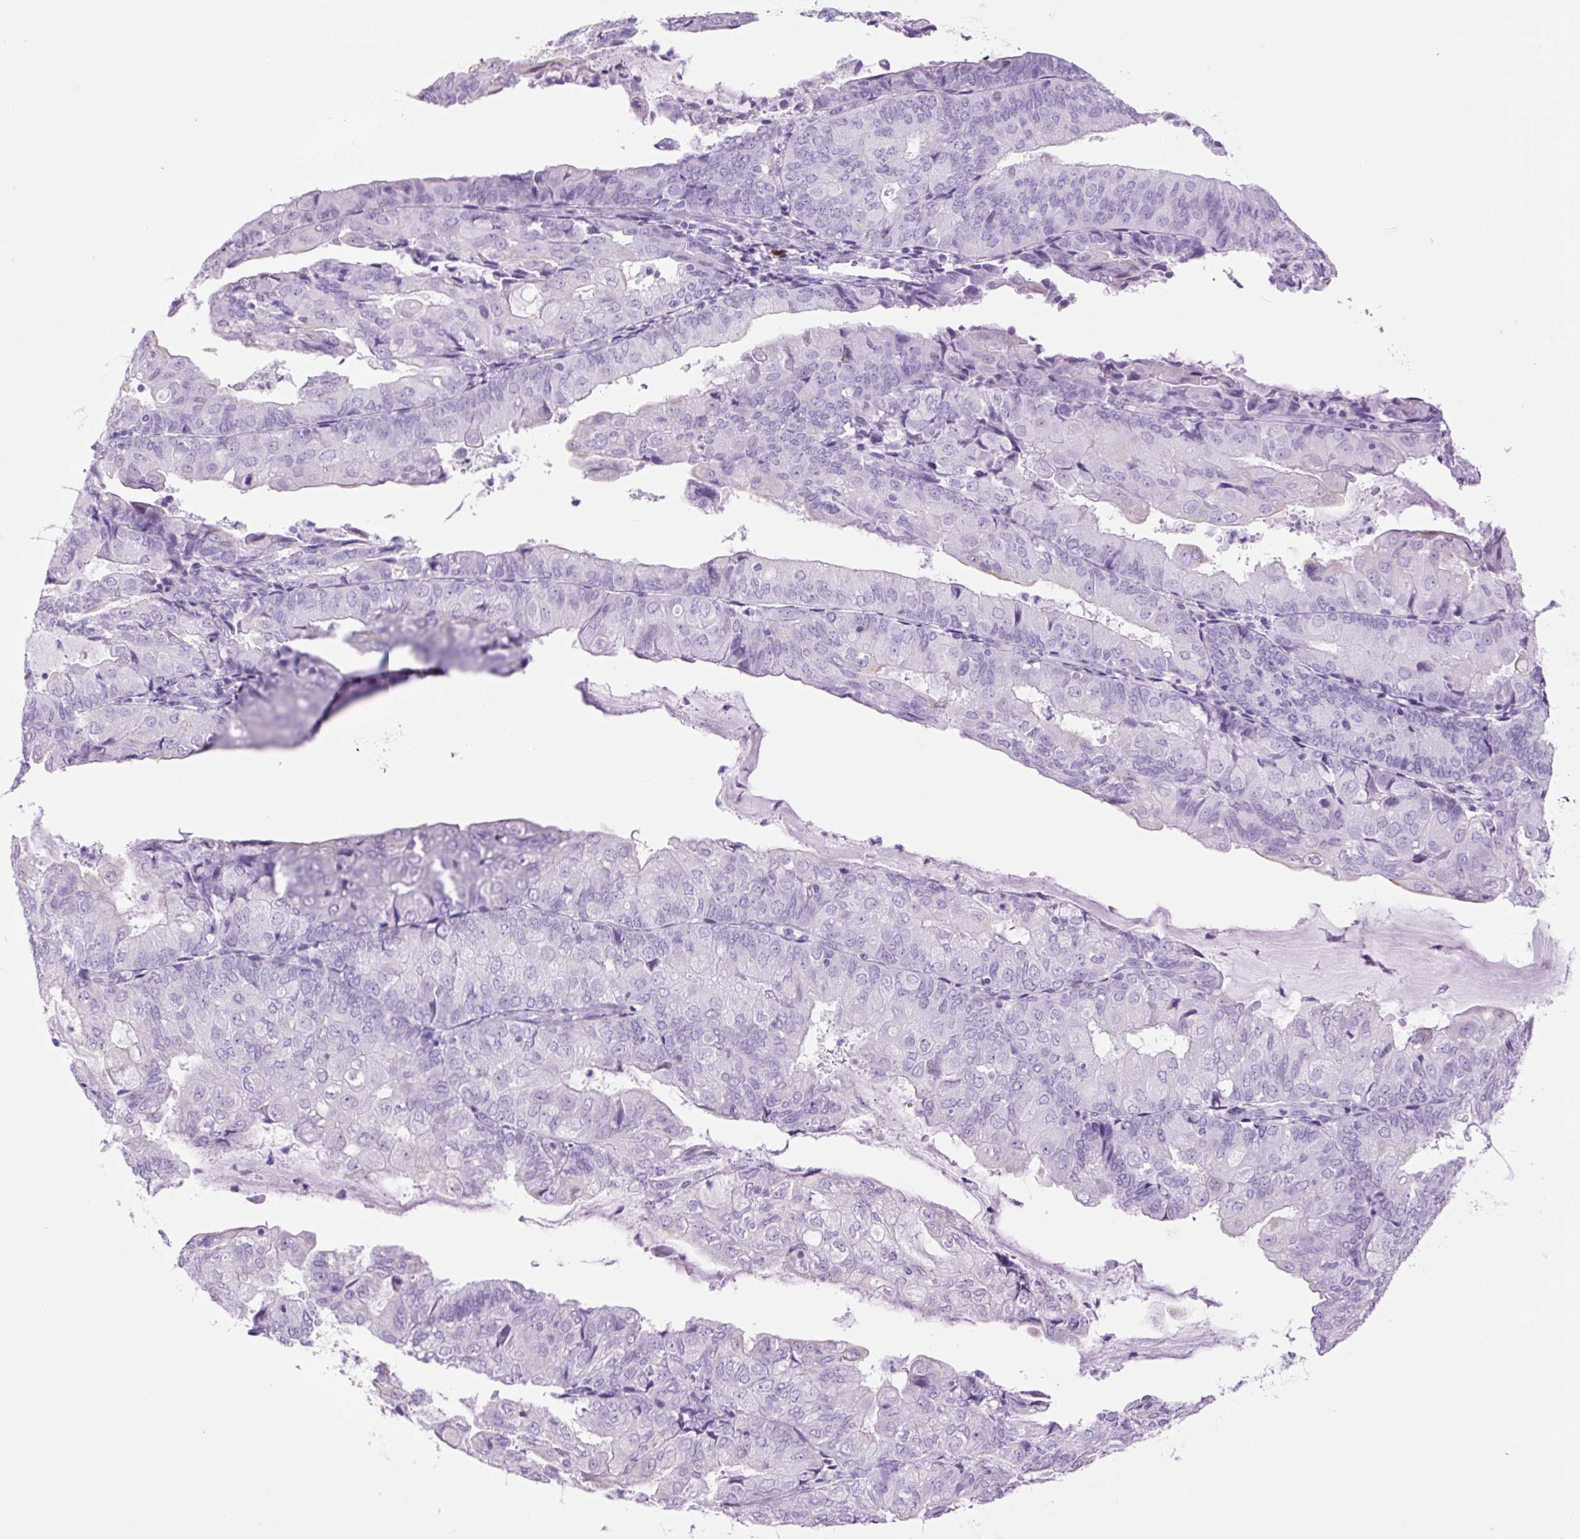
{"staining": {"intensity": "negative", "quantity": "none", "location": "none"}, "tissue": "endometrial cancer", "cell_type": "Tumor cells", "image_type": "cancer", "snomed": [{"axis": "morphology", "description": "Adenocarcinoma, NOS"}, {"axis": "topography", "description": "Endometrium"}], "caption": "Immunohistochemistry of human endometrial cancer displays no expression in tumor cells.", "gene": "TFF2", "patient": {"sex": "female", "age": 81}}